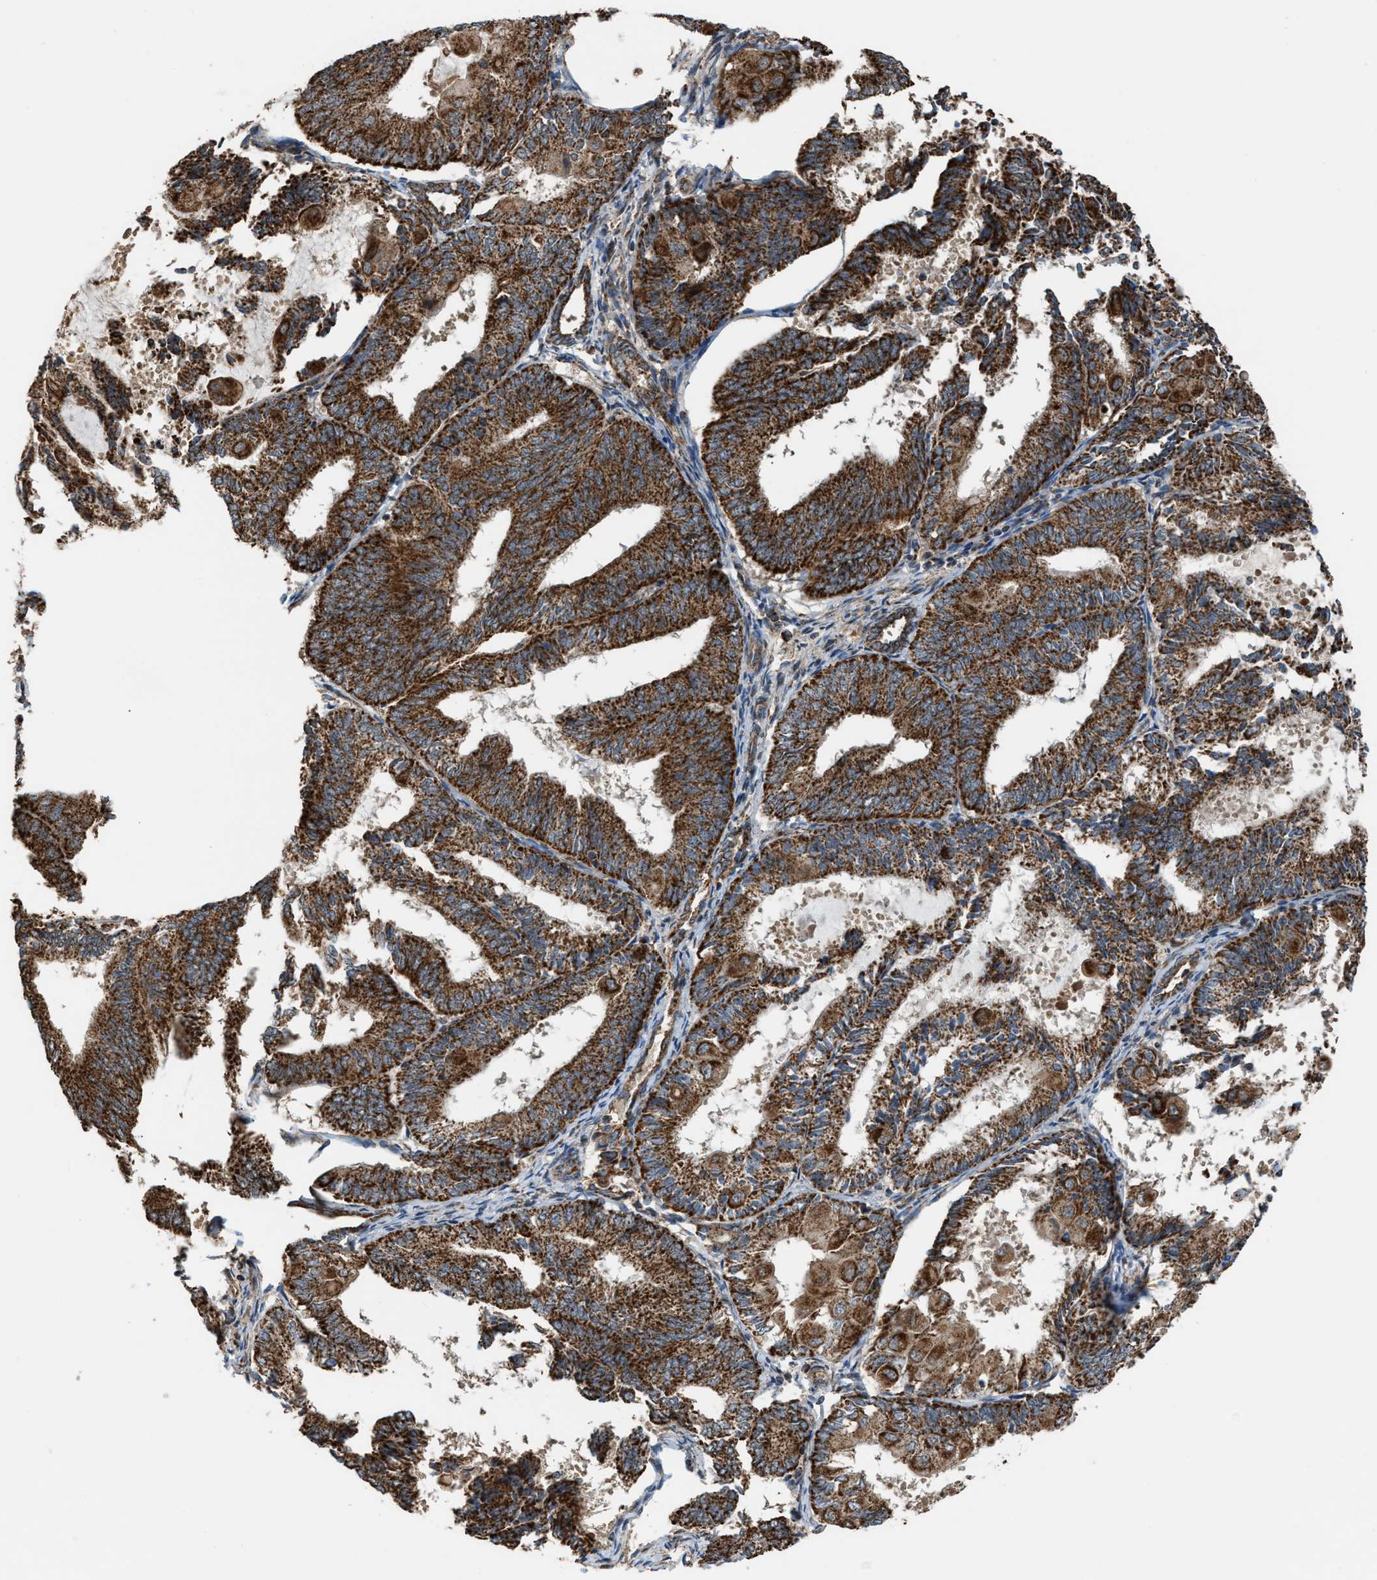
{"staining": {"intensity": "strong", "quantity": ">75%", "location": "cytoplasmic/membranous"}, "tissue": "endometrial cancer", "cell_type": "Tumor cells", "image_type": "cancer", "snomed": [{"axis": "morphology", "description": "Adenocarcinoma, NOS"}, {"axis": "topography", "description": "Endometrium"}], "caption": "The histopathology image displays a brown stain indicating the presence of a protein in the cytoplasmic/membranous of tumor cells in endometrial cancer.", "gene": "SGSM2", "patient": {"sex": "female", "age": 81}}